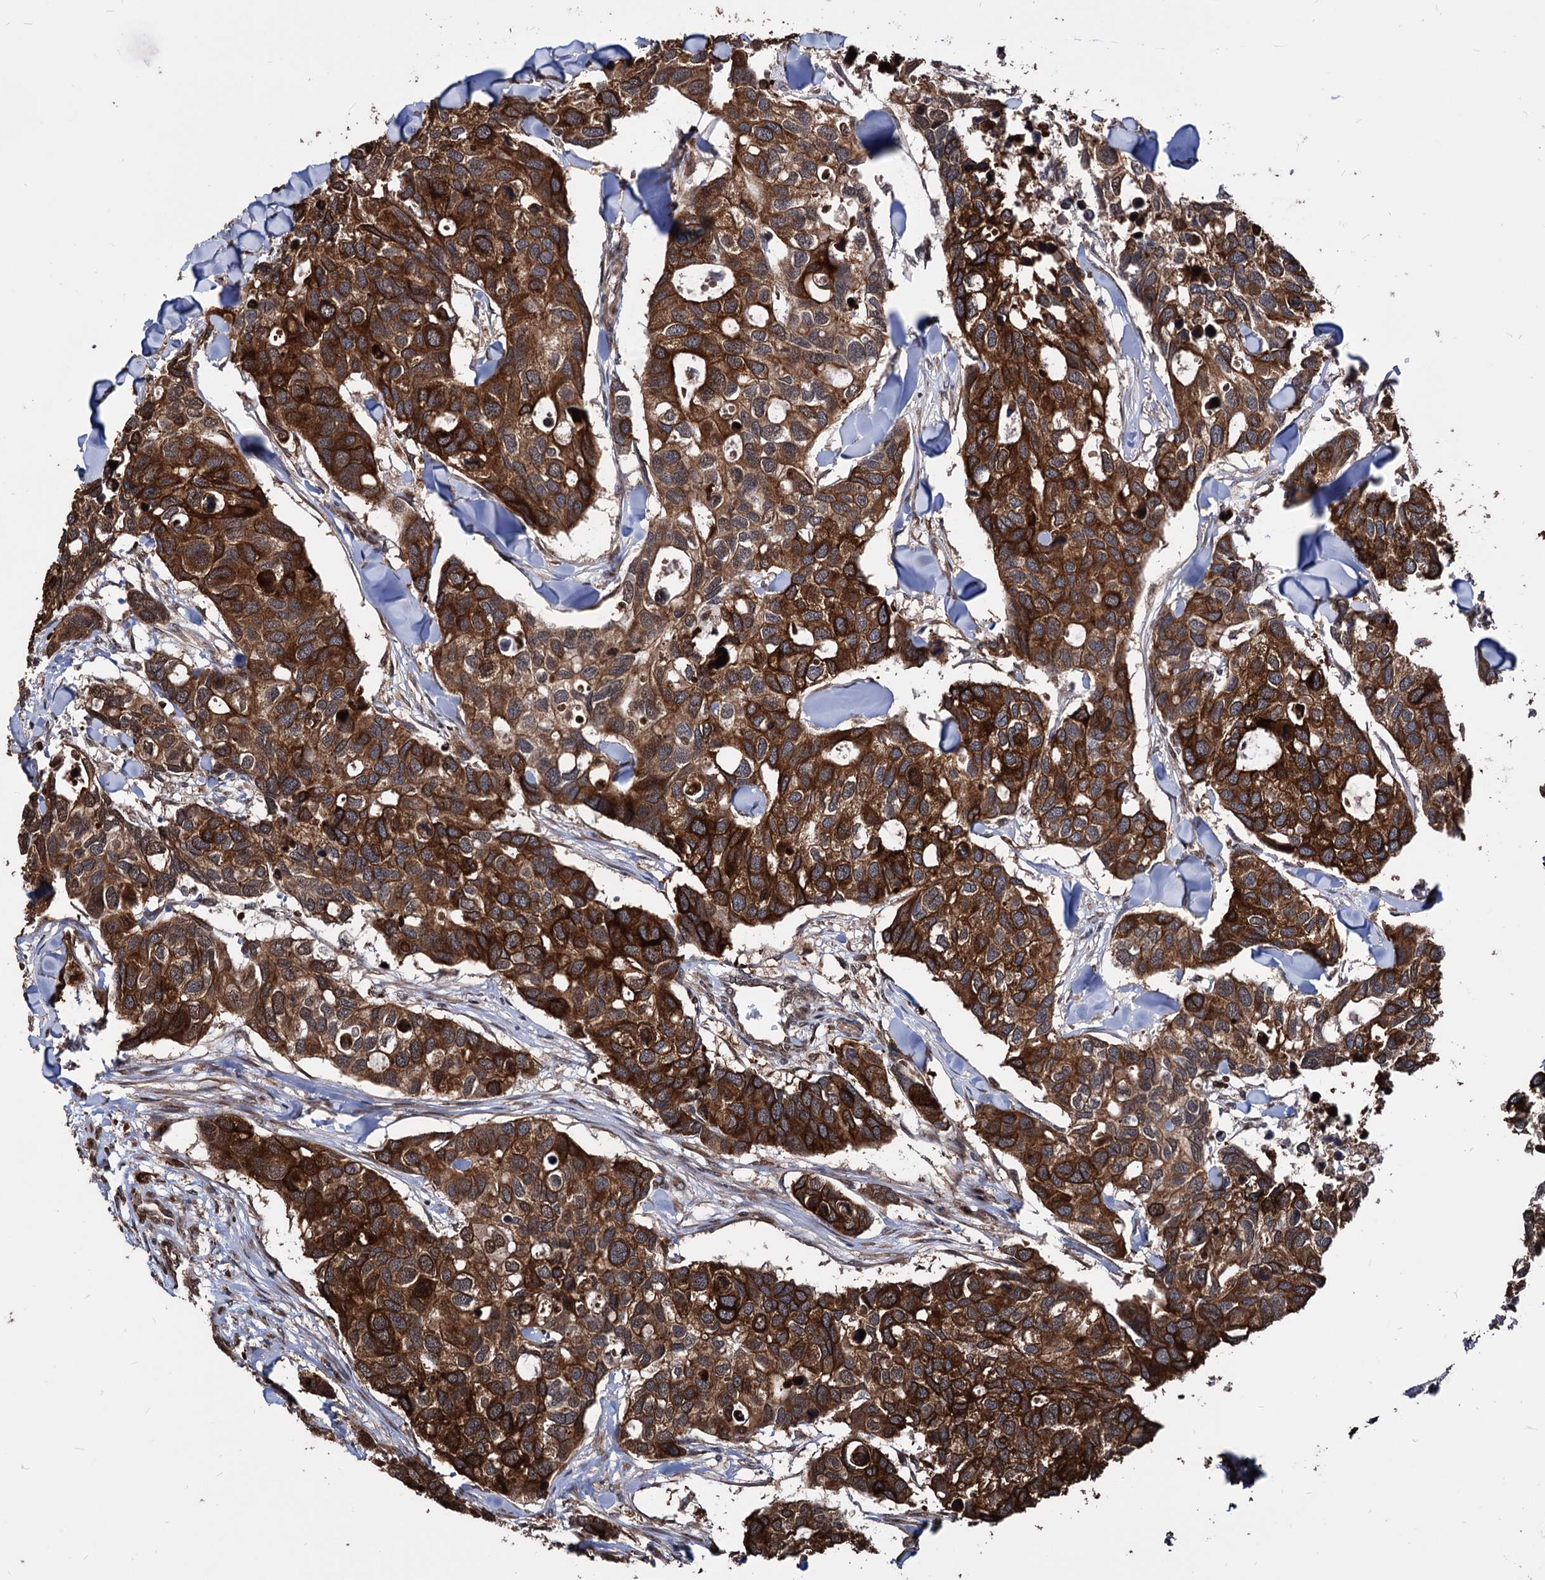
{"staining": {"intensity": "strong", "quantity": ">75%", "location": "cytoplasmic/membranous"}, "tissue": "breast cancer", "cell_type": "Tumor cells", "image_type": "cancer", "snomed": [{"axis": "morphology", "description": "Duct carcinoma"}, {"axis": "topography", "description": "Breast"}], "caption": "The image displays staining of infiltrating ductal carcinoma (breast), revealing strong cytoplasmic/membranous protein positivity (brown color) within tumor cells.", "gene": "ANKRD12", "patient": {"sex": "female", "age": 83}}